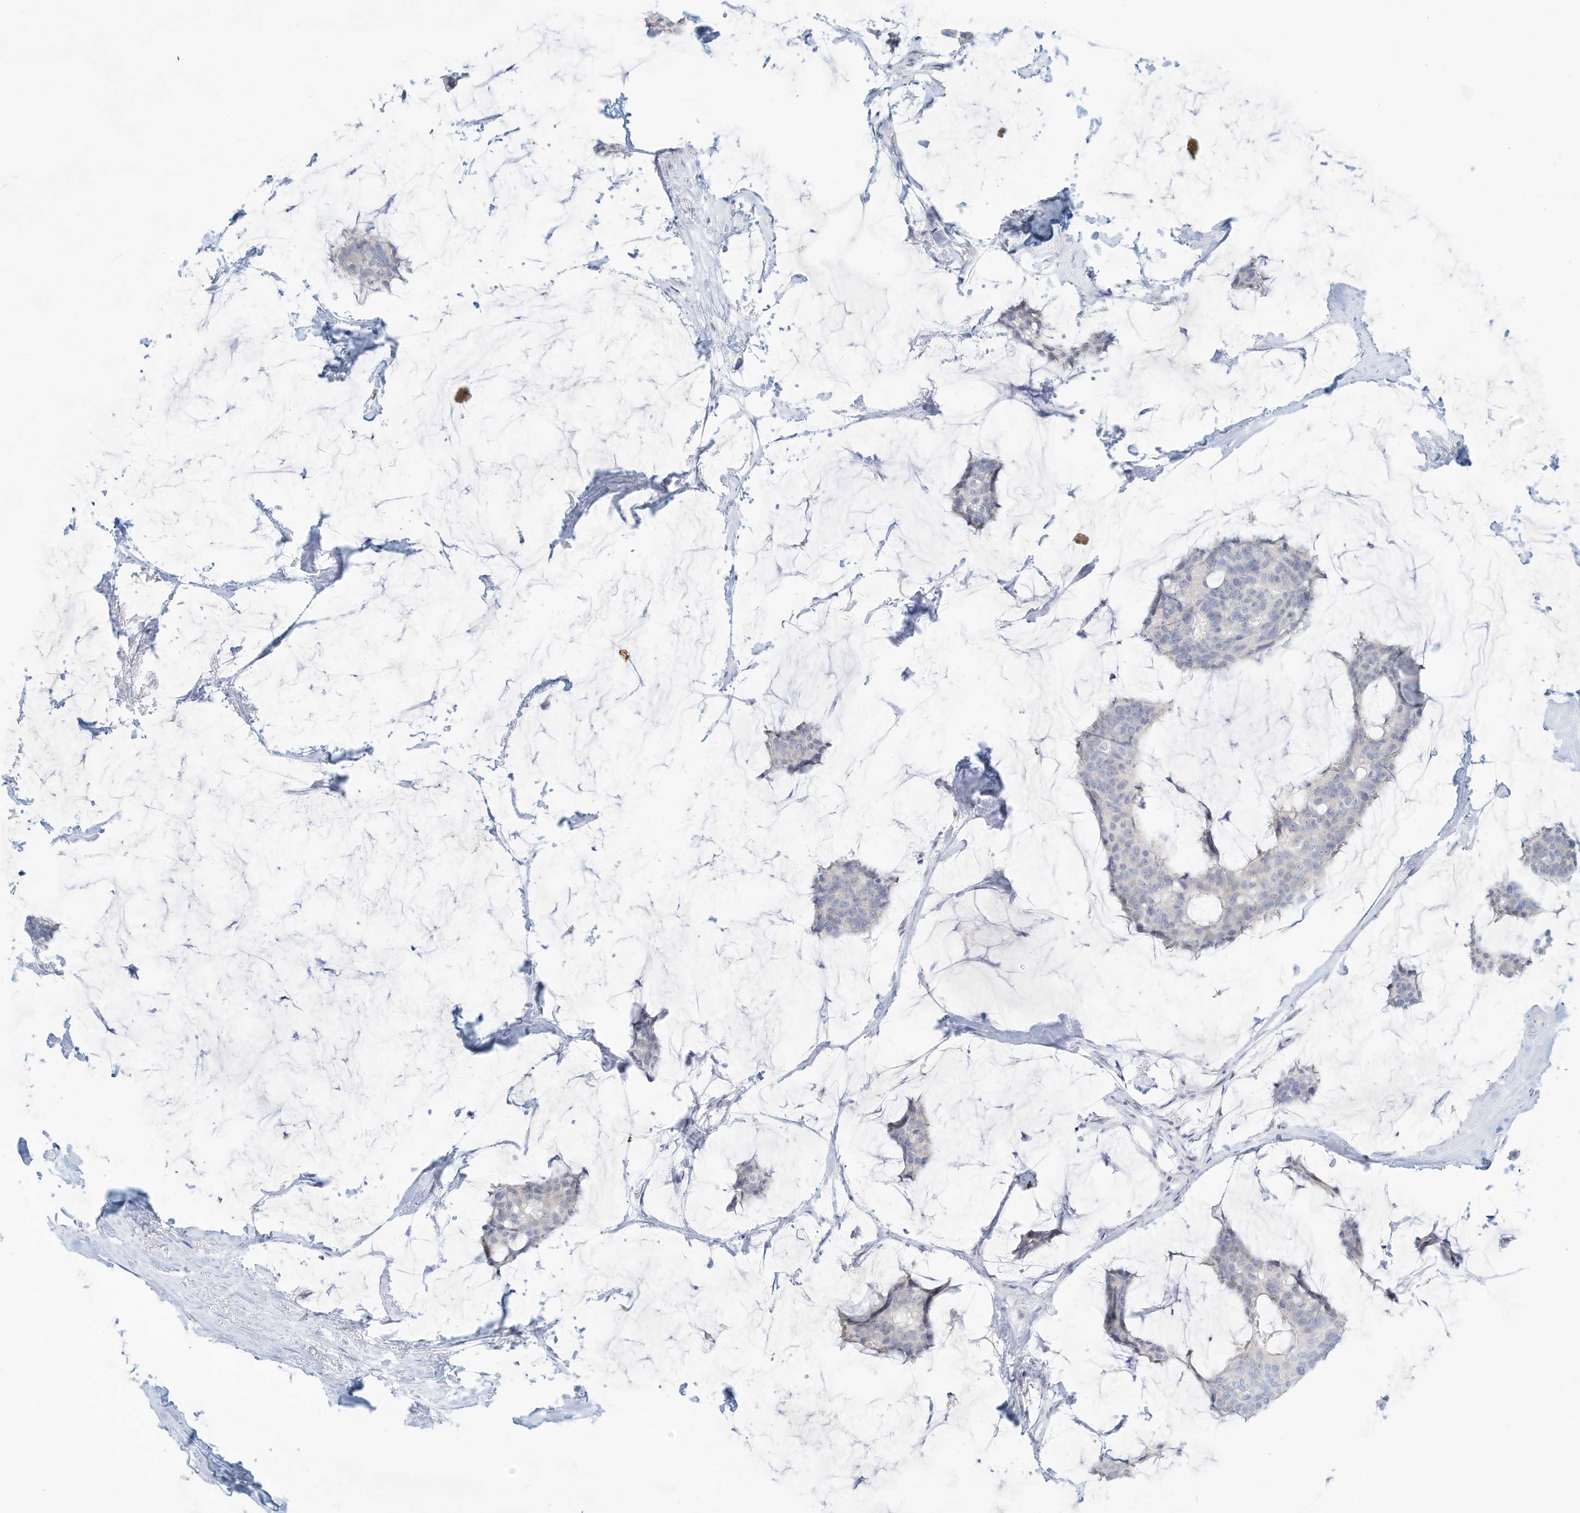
{"staining": {"intensity": "negative", "quantity": "none", "location": "none"}, "tissue": "breast cancer", "cell_type": "Tumor cells", "image_type": "cancer", "snomed": [{"axis": "morphology", "description": "Duct carcinoma"}, {"axis": "topography", "description": "Breast"}], "caption": "Human breast infiltrating ductal carcinoma stained for a protein using immunohistochemistry (IHC) exhibits no expression in tumor cells.", "gene": "PAK6", "patient": {"sex": "female", "age": 93}}